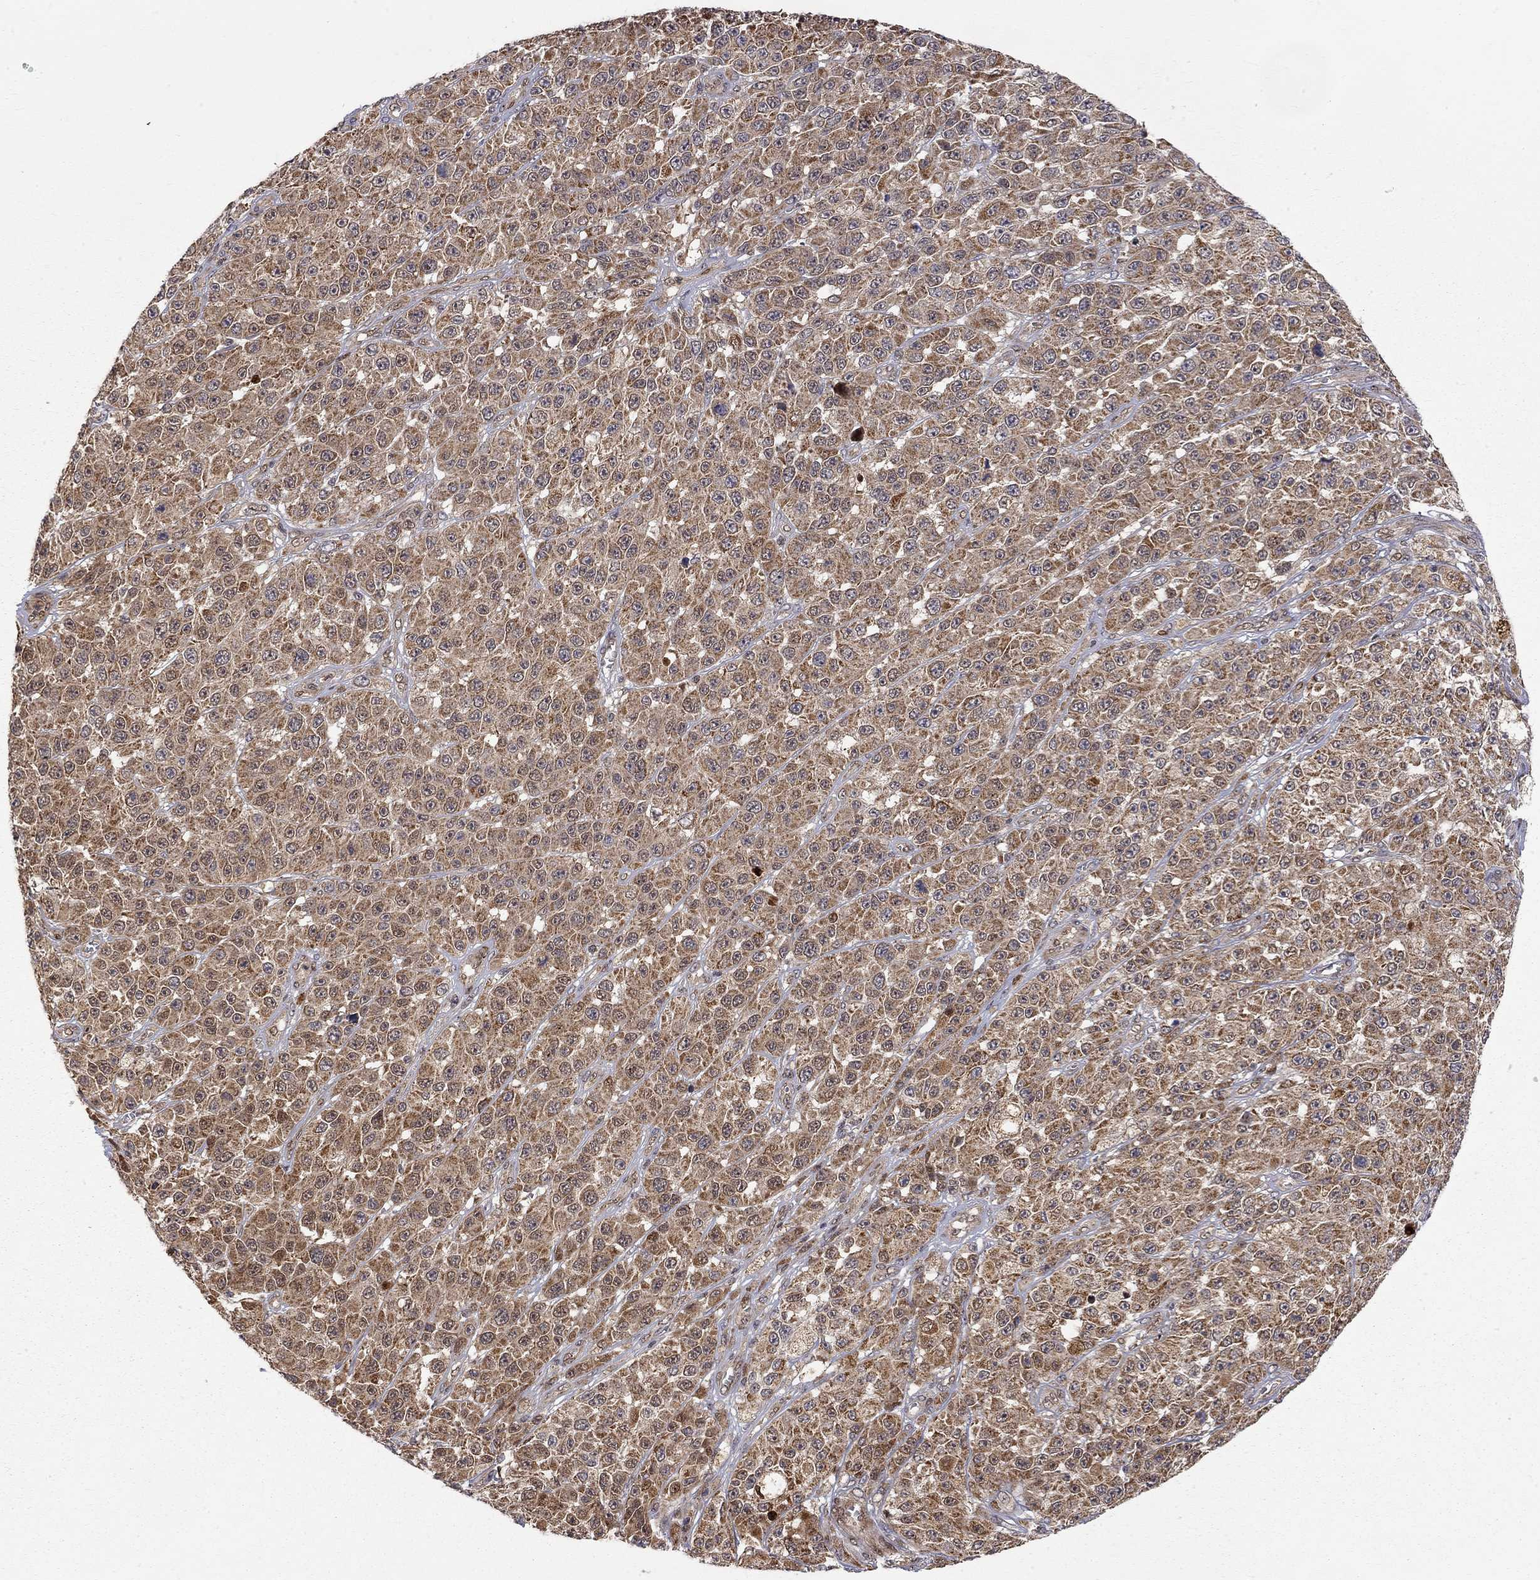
{"staining": {"intensity": "moderate", "quantity": ">75%", "location": "cytoplasmic/membranous"}, "tissue": "melanoma", "cell_type": "Tumor cells", "image_type": "cancer", "snomed": [{"axis": "morphology", "description": "Malignant melanoma, NOS"}, {"axis": "topography", "description": "Skin"}], "caption": "Immunohistochemical staining of human malignant melanoma demonstrates medium levels of moderate cytoplasmic/membranous staining in about >75% of tumor cells. (IHC, brightfield microscopy, high magnification).", "gene": "ELOB", "patient": {"sex": "female", "age": 58}}